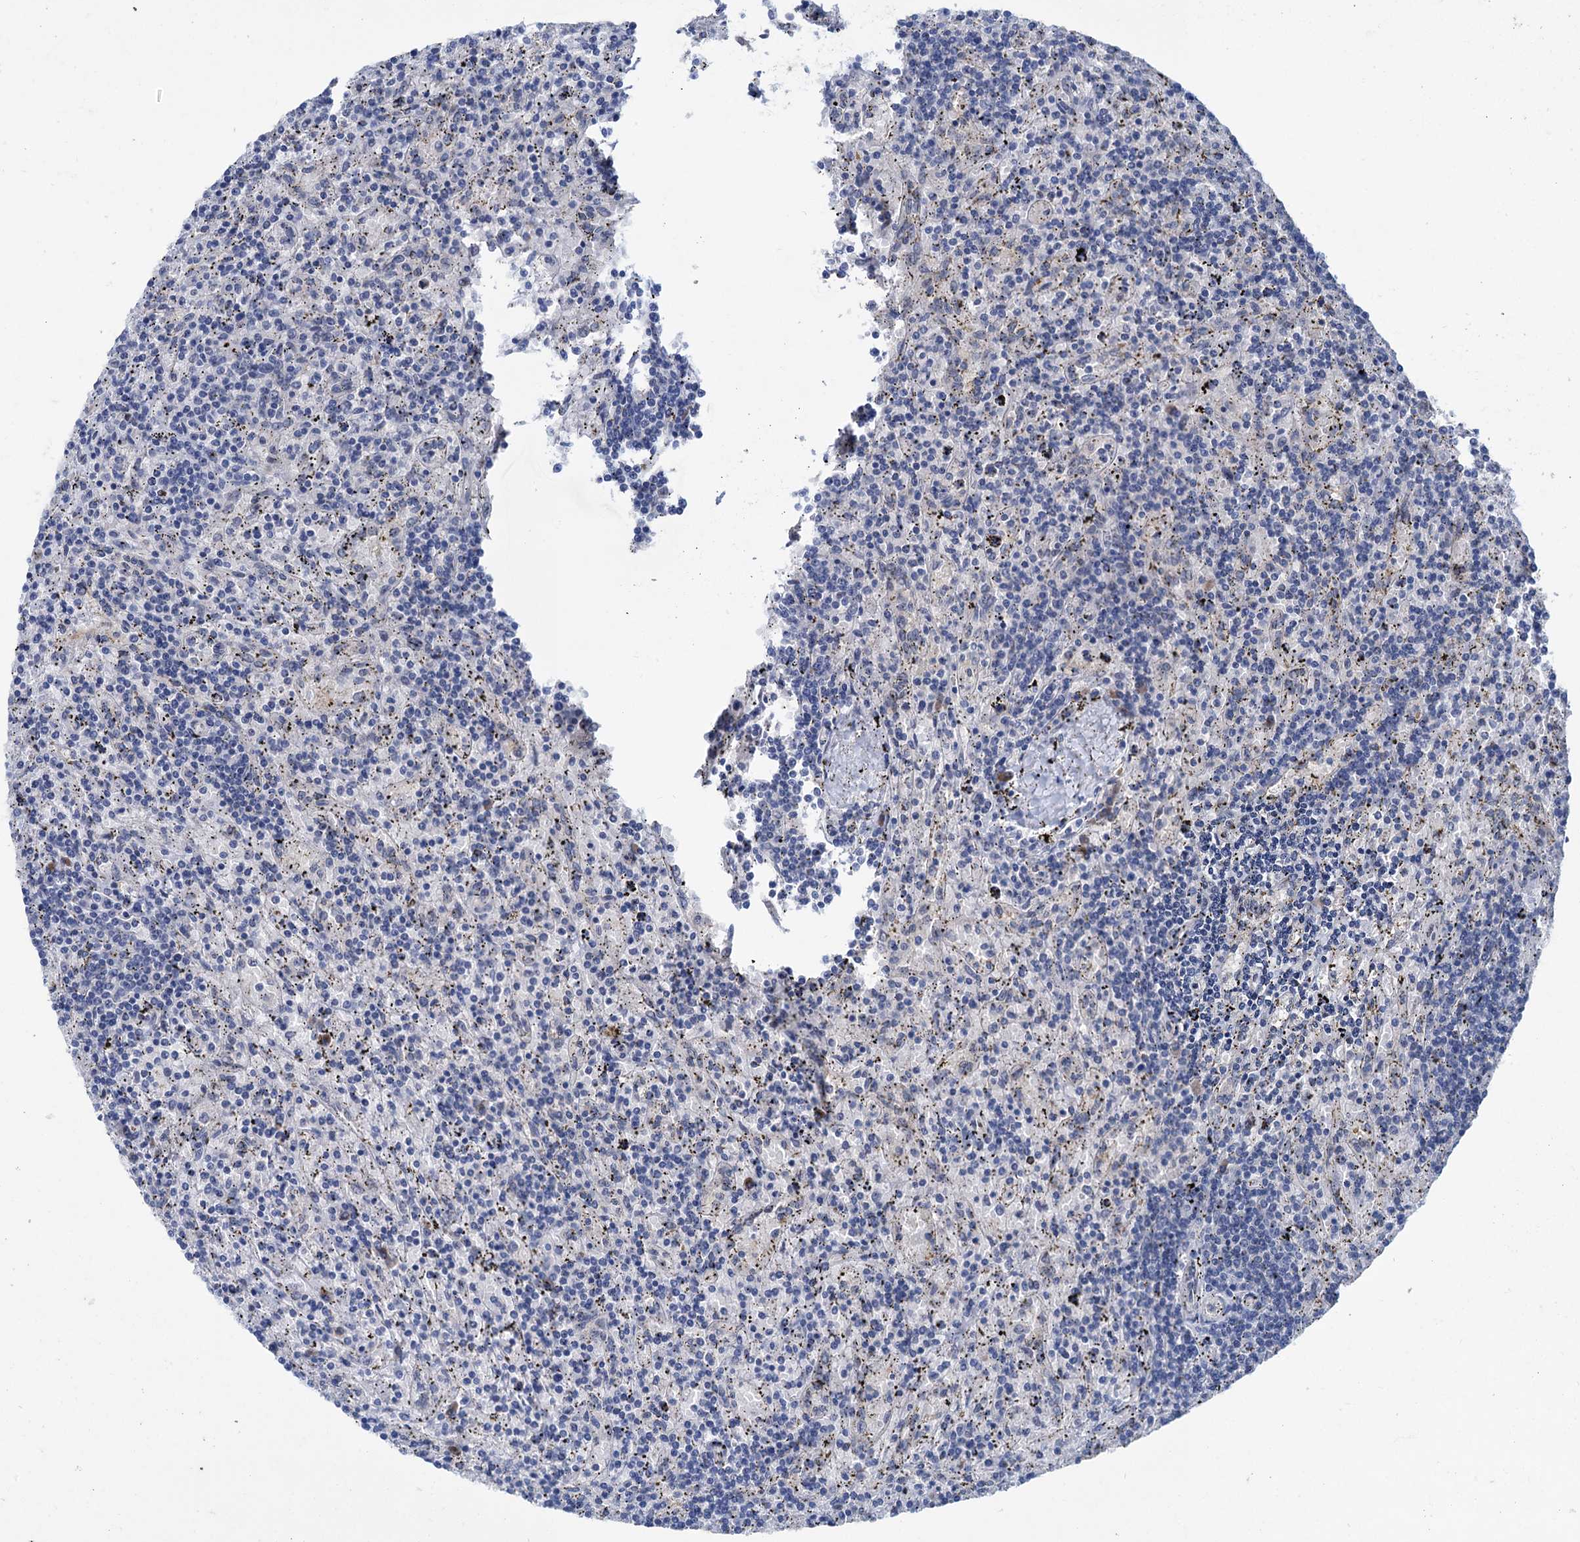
{"staining": {"intensity": "negative", "quantity": "none", "location": "none"}, "tissue": "lymphoma", "cell_type": "Tumor cells", "image_type": "cancer", "snomed": [{"axis": "morphology", "description": "Malignant lymphoma, non-Hodgkin's type, Low grade"}, {"axis": "topography", "description": "Spleen"}], "caption": "This image is of lymphoma stained with immunohistochemistry to label a protein in brown with the nuclei are counter-stained blue. There is no positivity in tumor cells.", "gene": "EYA4", "patient": {"sex": "male", "age": 76}}